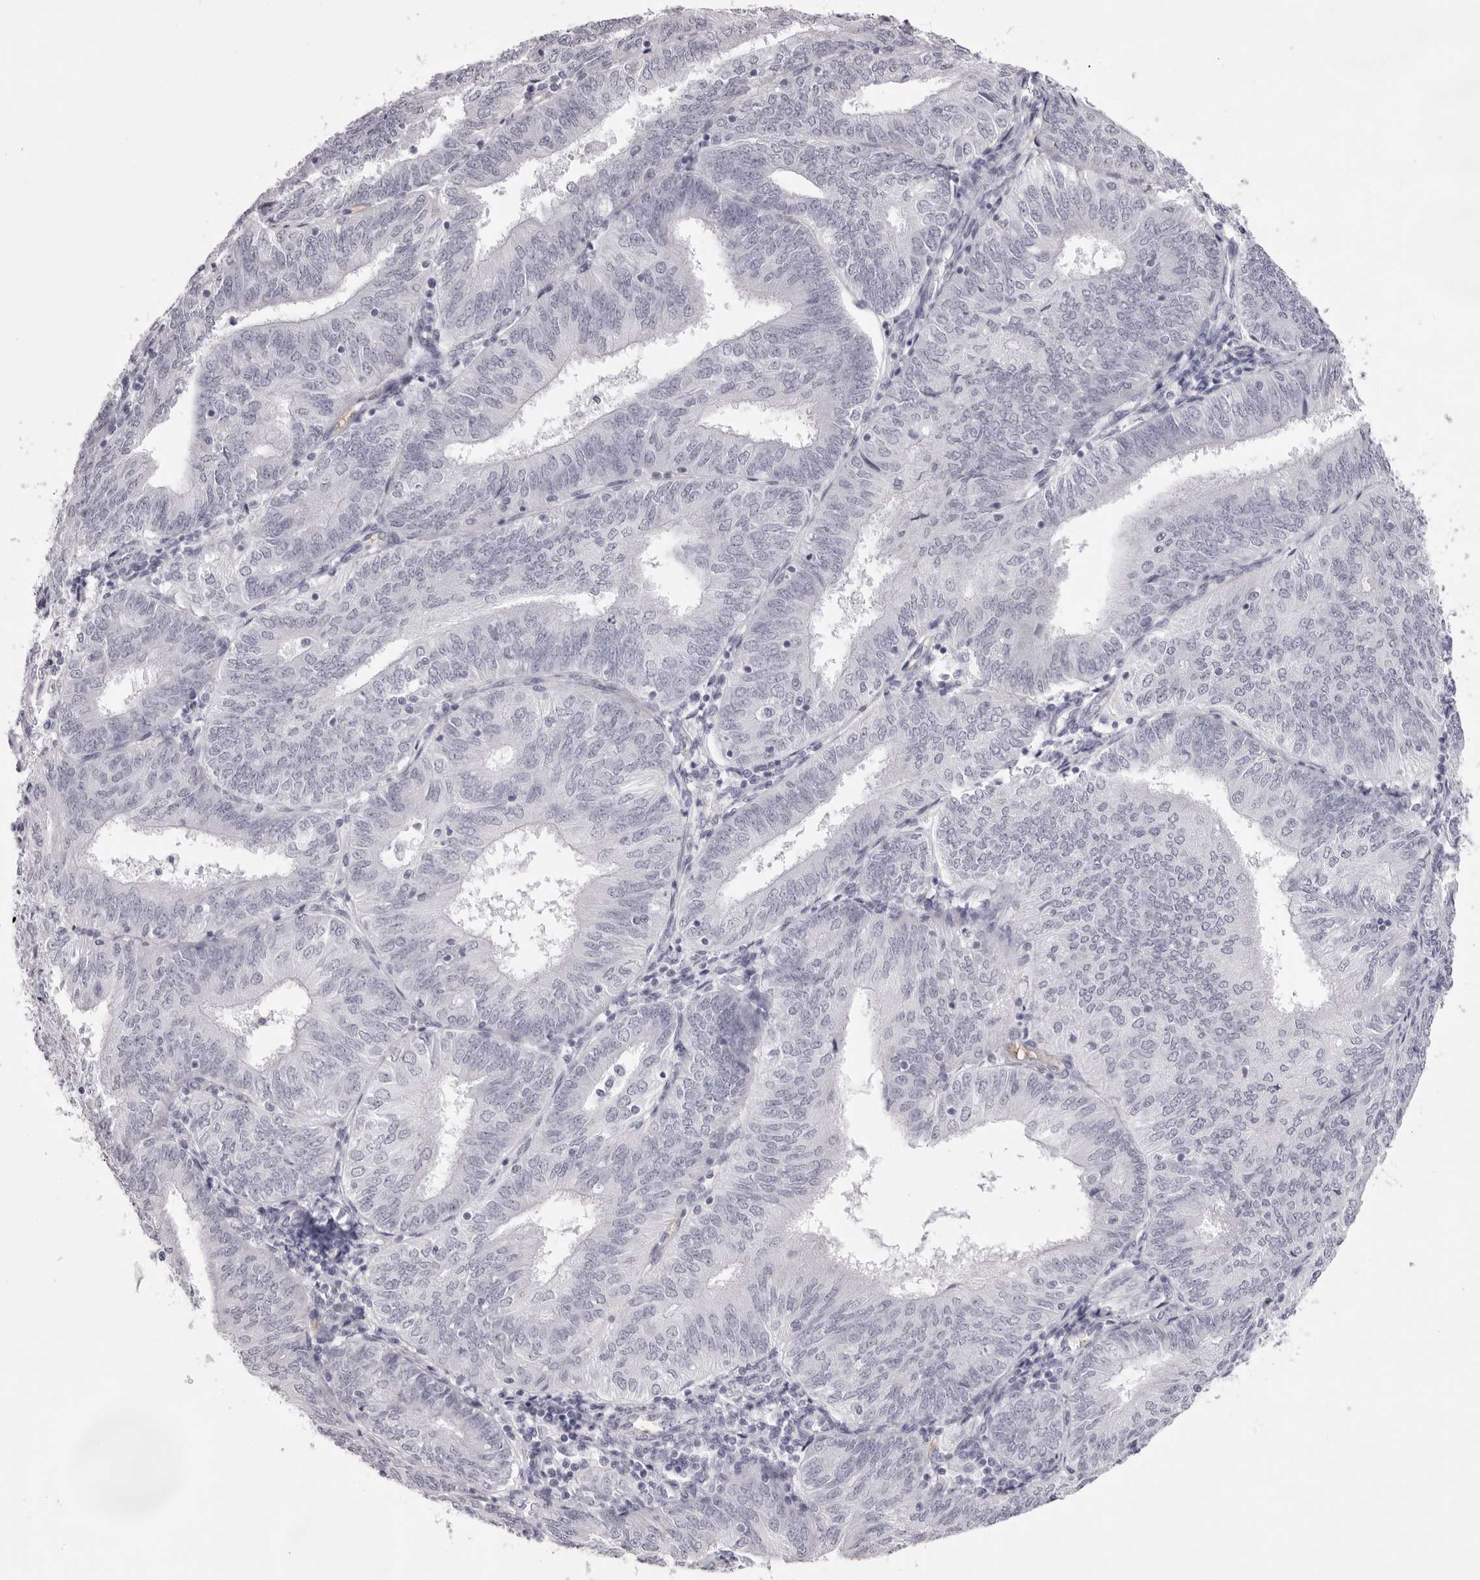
{"staining": {"intensity": "negative", "quantity": "none", "location": "none"}, "tissue": "endometrial cancer", "cell_type": "Tumor cells", "image_type": "cancer", "snomed": [{"axis": "morphology", "description": "Adenocarcinoma, NOS"}, {"axis": "topography", "description": "Endometrium"}], "caption": "The image reveals no staining of tumor cells in endometrial cancer (adenocarcinoma).", "gene": "SPTA1", "patient": {"sex": "female", "age": 58}}